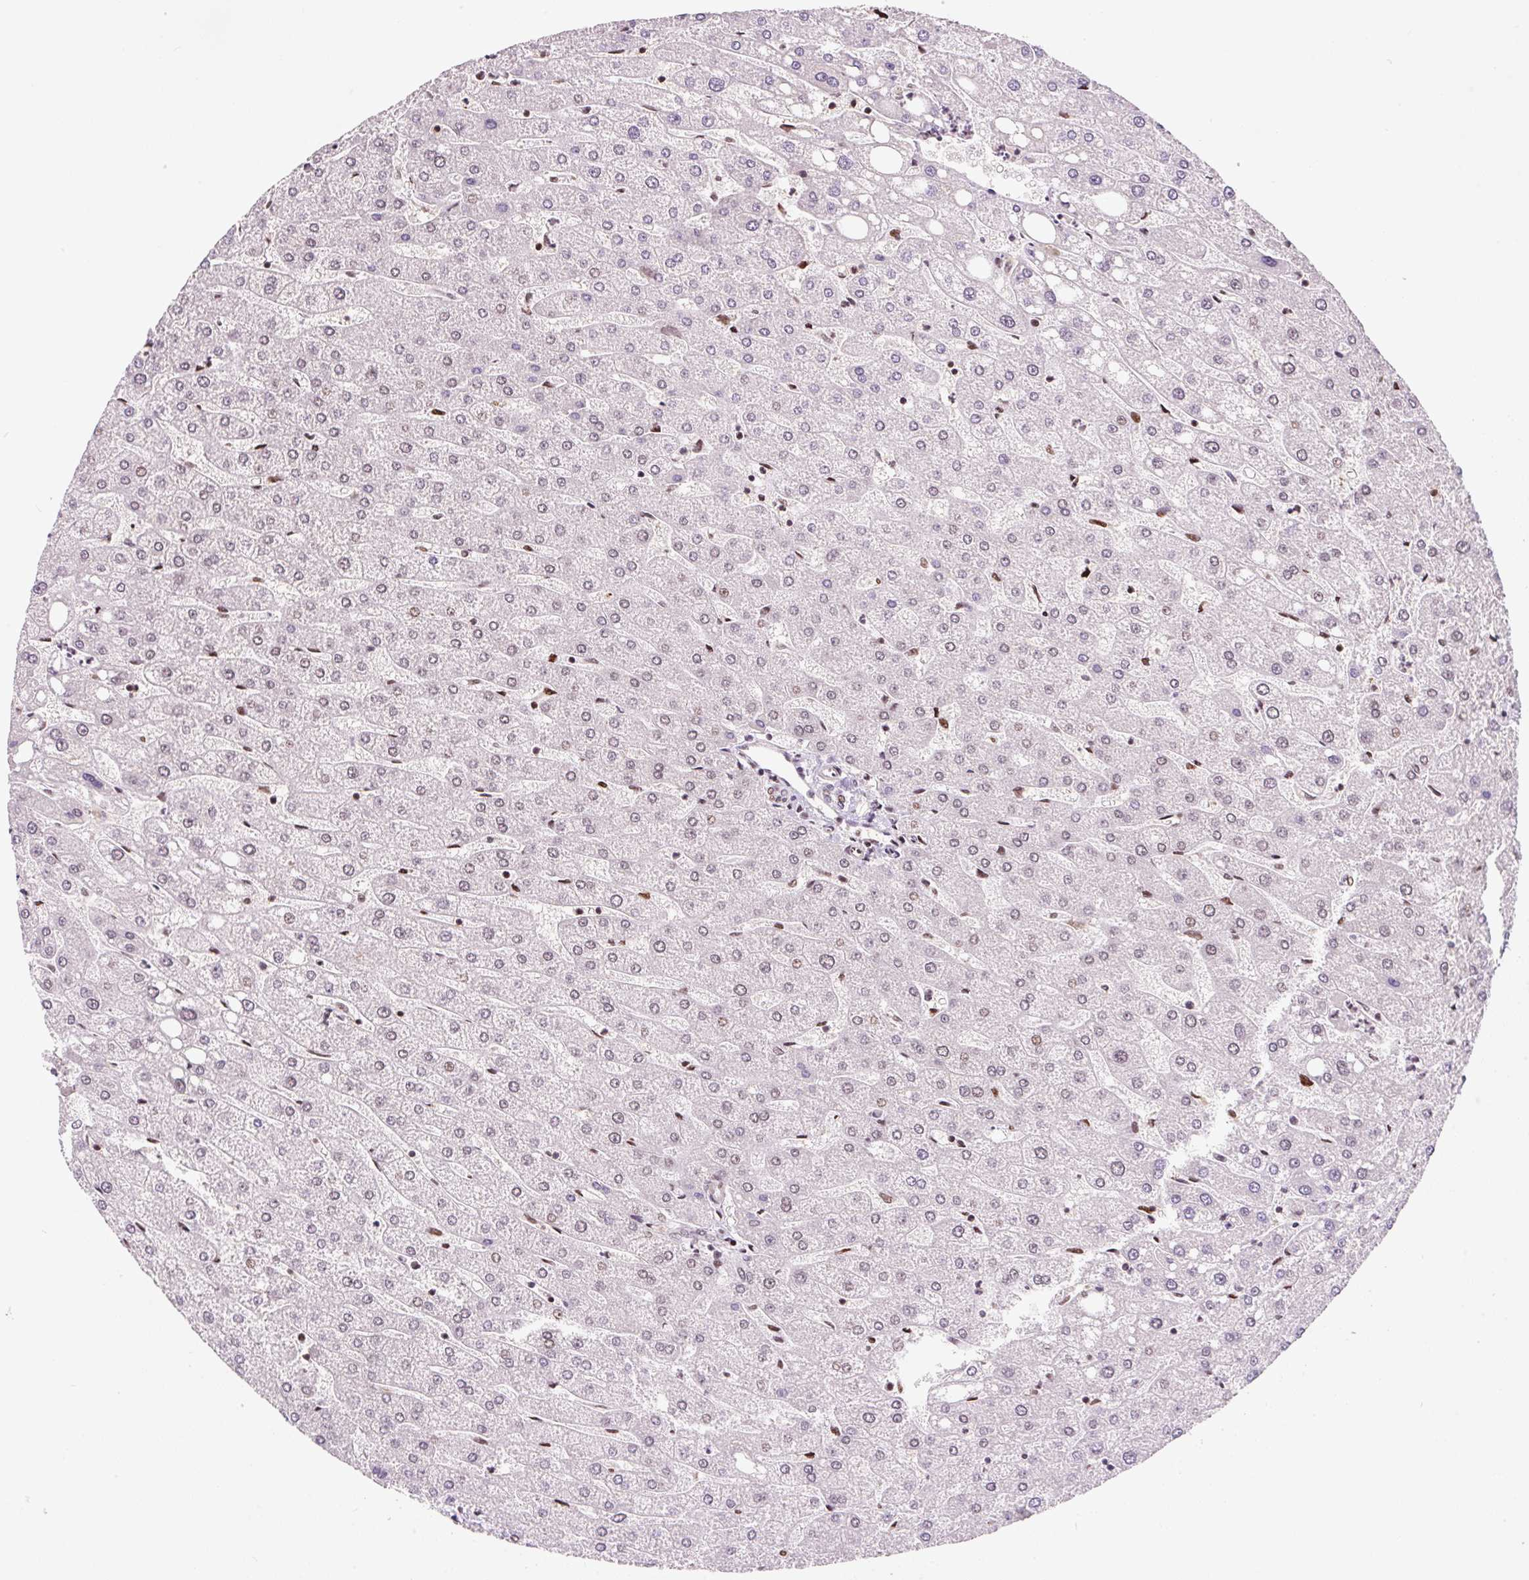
{"staining": {"intensity": "moderate", "quantity": "25%-75%", "location": "nuclear"}, "tissue": "liver", "cell_type": "Cholangiocytes", "image_type": "normal", "snomed": [{"axis": "morphology", "description": "Normal tissue, NOS"}, {"axis": "topography", "description": "Liver"}], "caption": "Immunohistochemical staining of normal human liver demonstrates 25%-75% levels of moderate nuclear protein expression in about 25%-75% of cholangiocytes.", "gene": "CCNL2", "patient": {"sex": "male", "age": 67}}